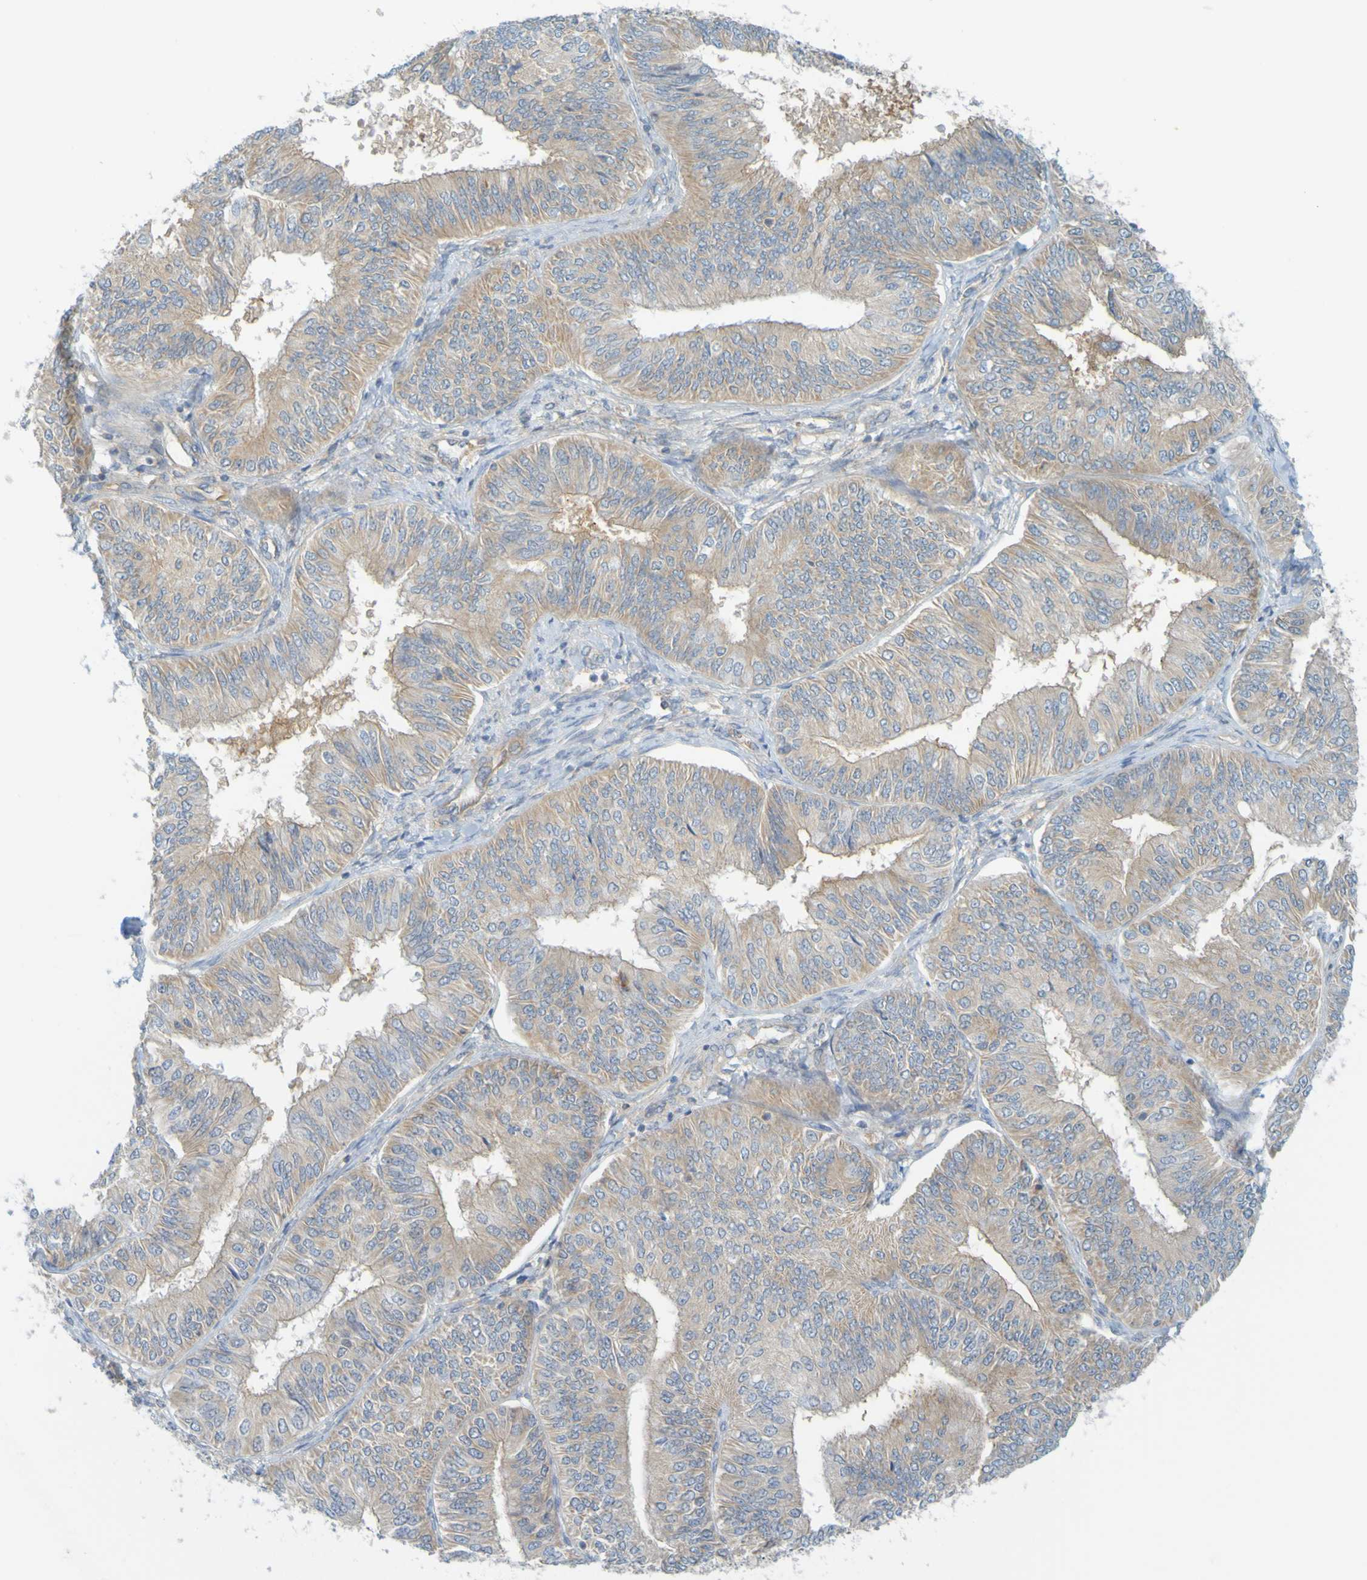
{"staining": {"intensity": "moderate", "quantity": ">75%", "location": "cytoplasmic/membranous"}, "tissue": "endometrial cancer", "cell_type": "Tumor cells", "image_type": "cancer", "snomed": [{"axis": "morphology", "description": "Adenocarcinoma, NOS"}, {"axis": "topography", "description": "Endometrium"}], "caption": "A high-resolution micrograph shows IHC staining of endometrial adenocarcinoma, which shows moderate cytoplasmic/membranous staining in approximately >75% of tumor cells.", "gene": "APPL1", "patient": {"sex": "female", "age": 58}}